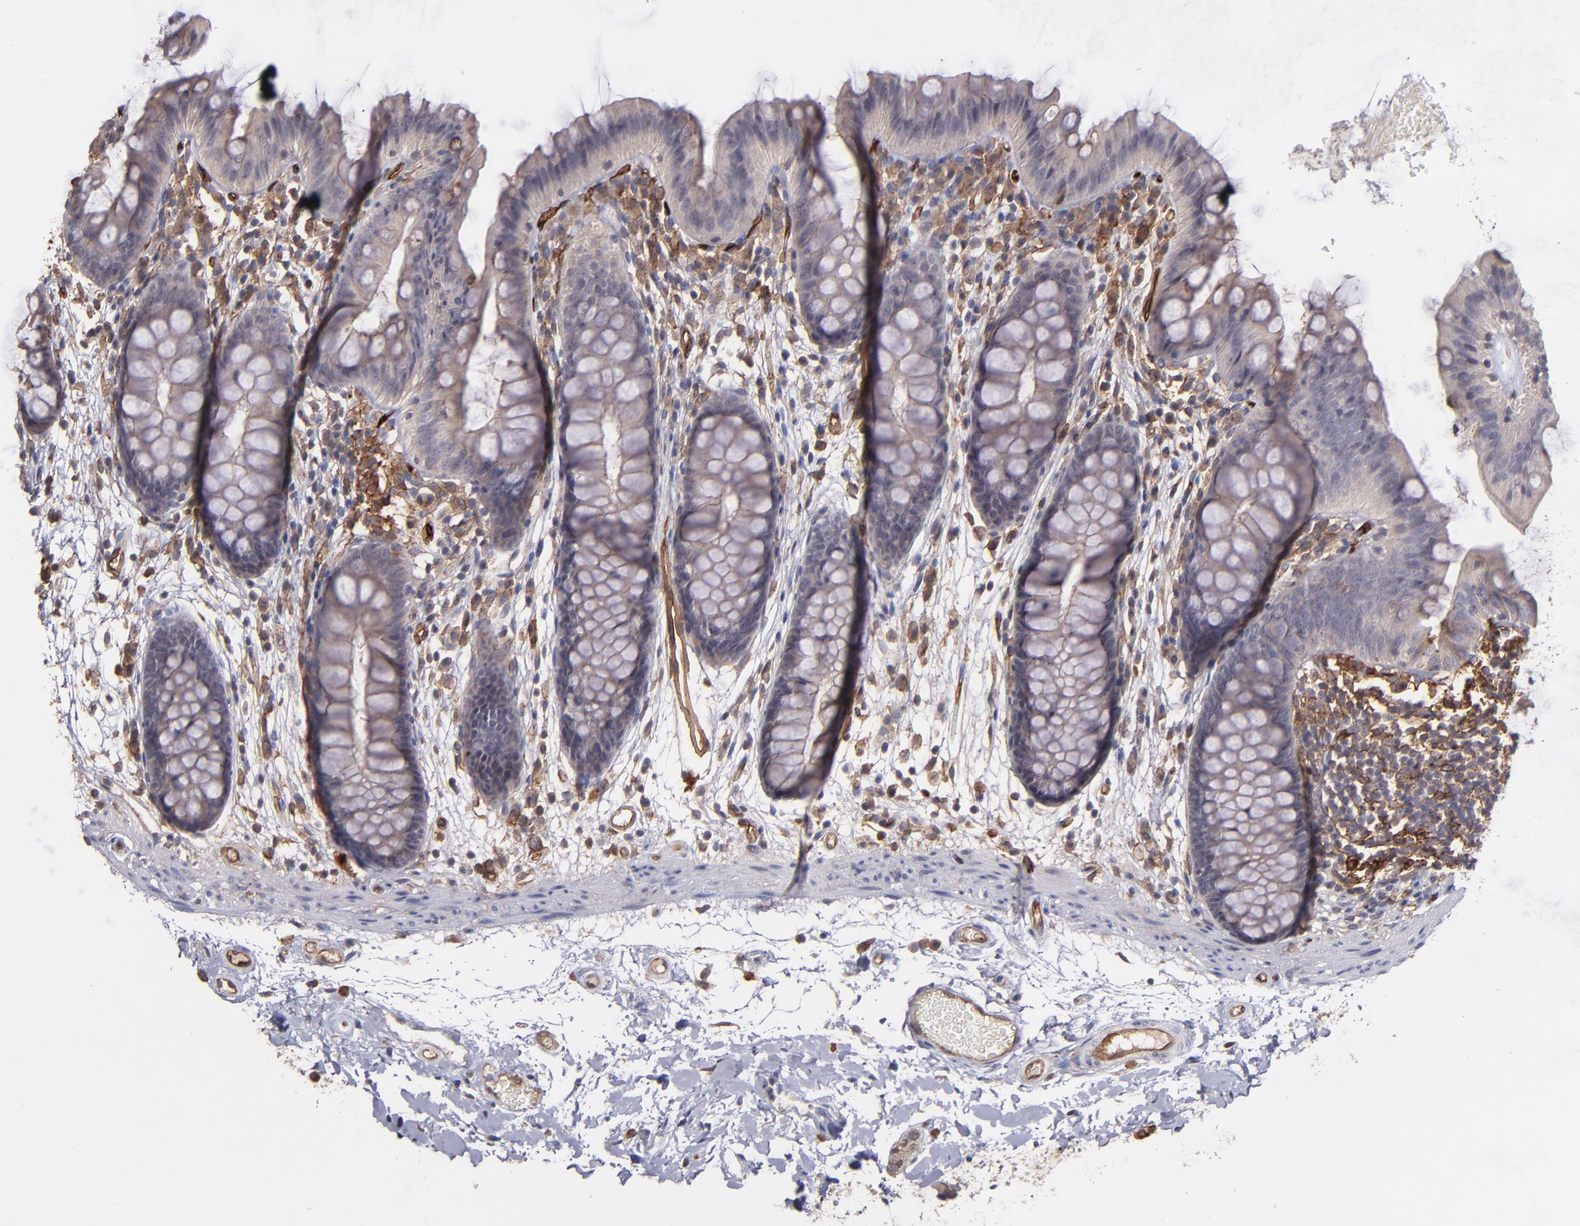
{"staining": {"intensity": "moderate", "quantity": ">75%", "location": "cytoplasmic/membranous"}, "tissue": "colon", "cell_type": "Endothelial cells", "image_type": "normal", "snomed": [{"axis": "morphology", "description": "Normal tissue, NOS"}, {"axis": "topography", "description": "Smooth muscle"}, {"axis": "topography", "description": "Colon"}], "caption": "Protein analysis of benign colon exhibits moderate cytoplasmic/membranous expression in approximately >75% of endothelial cells. The protein is shown in brown color, while the nuclei are stained blue.", "gene": "ICAM1", "patient": {"sex": "male", "age": 67}}